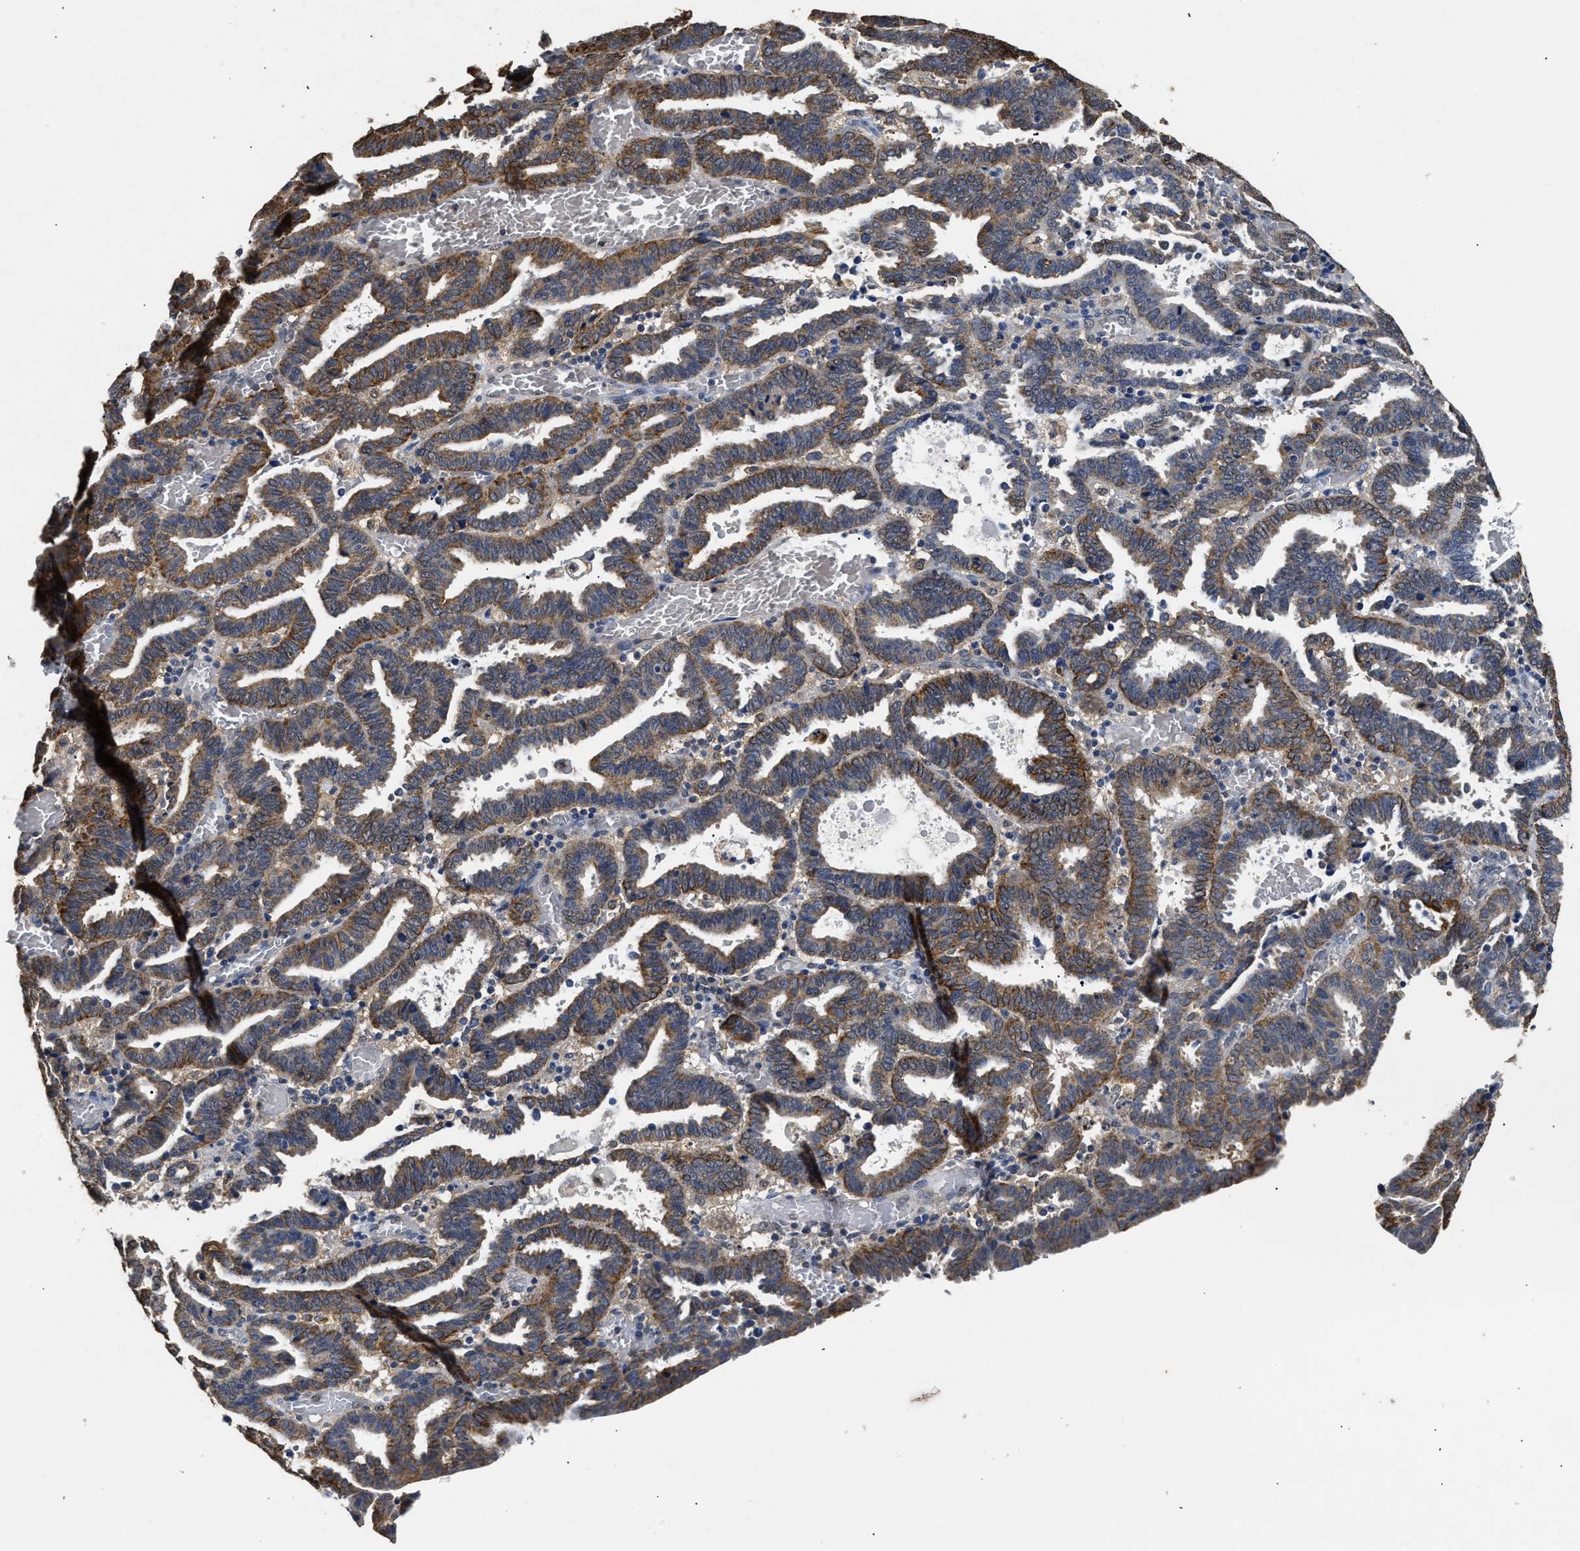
{"staining": {"intensity": "moderate", "quantity": ">75%", "location": "cytoplasmic/membranous"}, "tissue": "endometrial cancer", "cell_type": "Tumor cells", "image_type": "cancer", "snomed": [{"axis": "morphology", "description": "Adenocarcinoma, NOS"}, {"axis": "topography", "description": "Uterus"}], "caption": "Tumor cells demonstrate medium levels of moderate cytoplasmic/membranous positivity in approximately >75% of cells in endometrial adenocarcinoma.", "gene": "CTNNA1", "patient": {"sex": "female", "age": 83}}